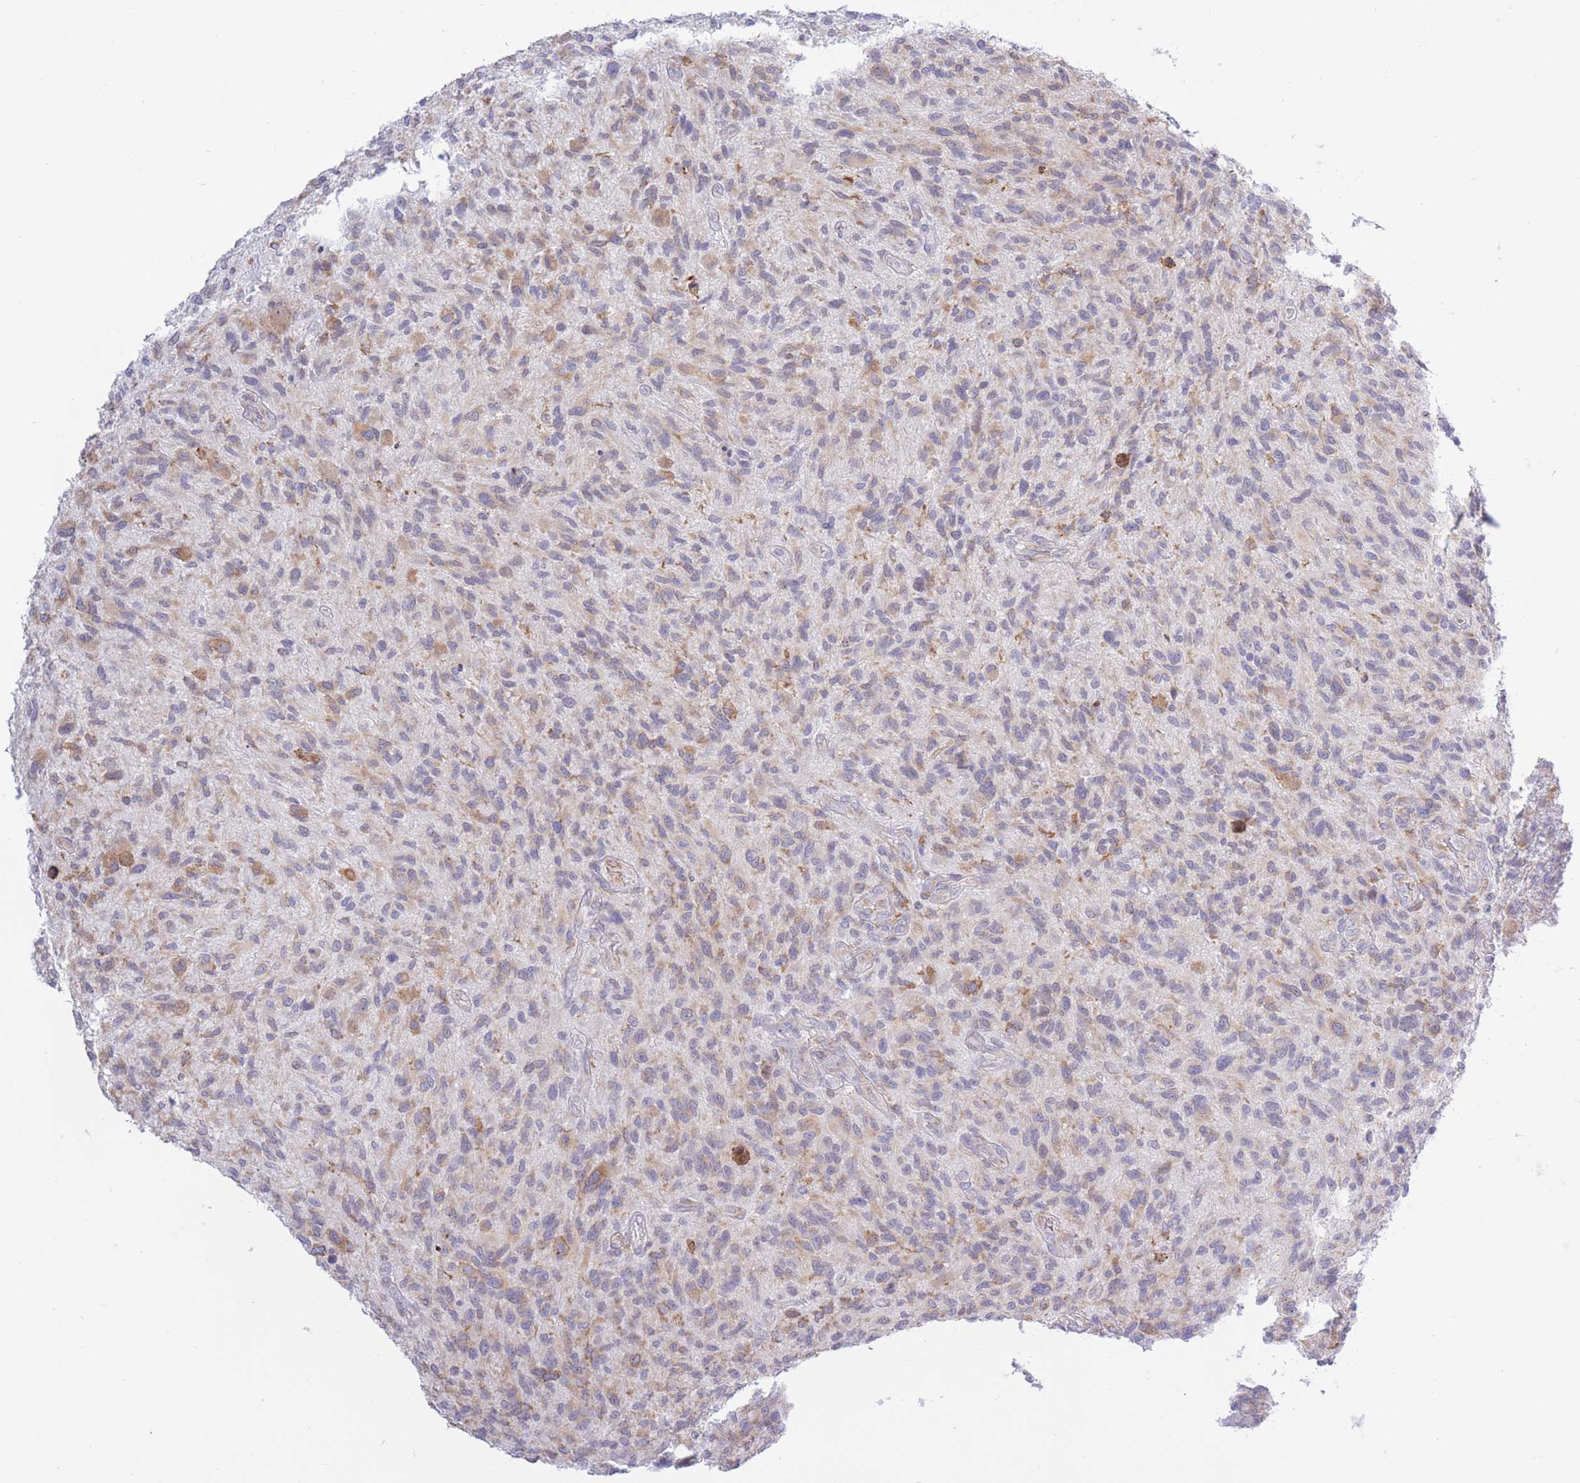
{"staining": {"intensity": "weak", "quantity": "<25%", "location": "cytoplasmic/membranous"}, "tissue": "glioma", "cell_type": "Tumor cells", "image_type": "cancer", "snomed": [{"axis": "morphology", "description": "Glioma, malignant, High grade"}, {"axis": "topography", "description": "Brain"}], "caption": "Tumor cells are negative for protein expression in human malignant glioma (high-grade).", "gene": "MYDGF", "patient": {"sex": "male", "age": 47}}